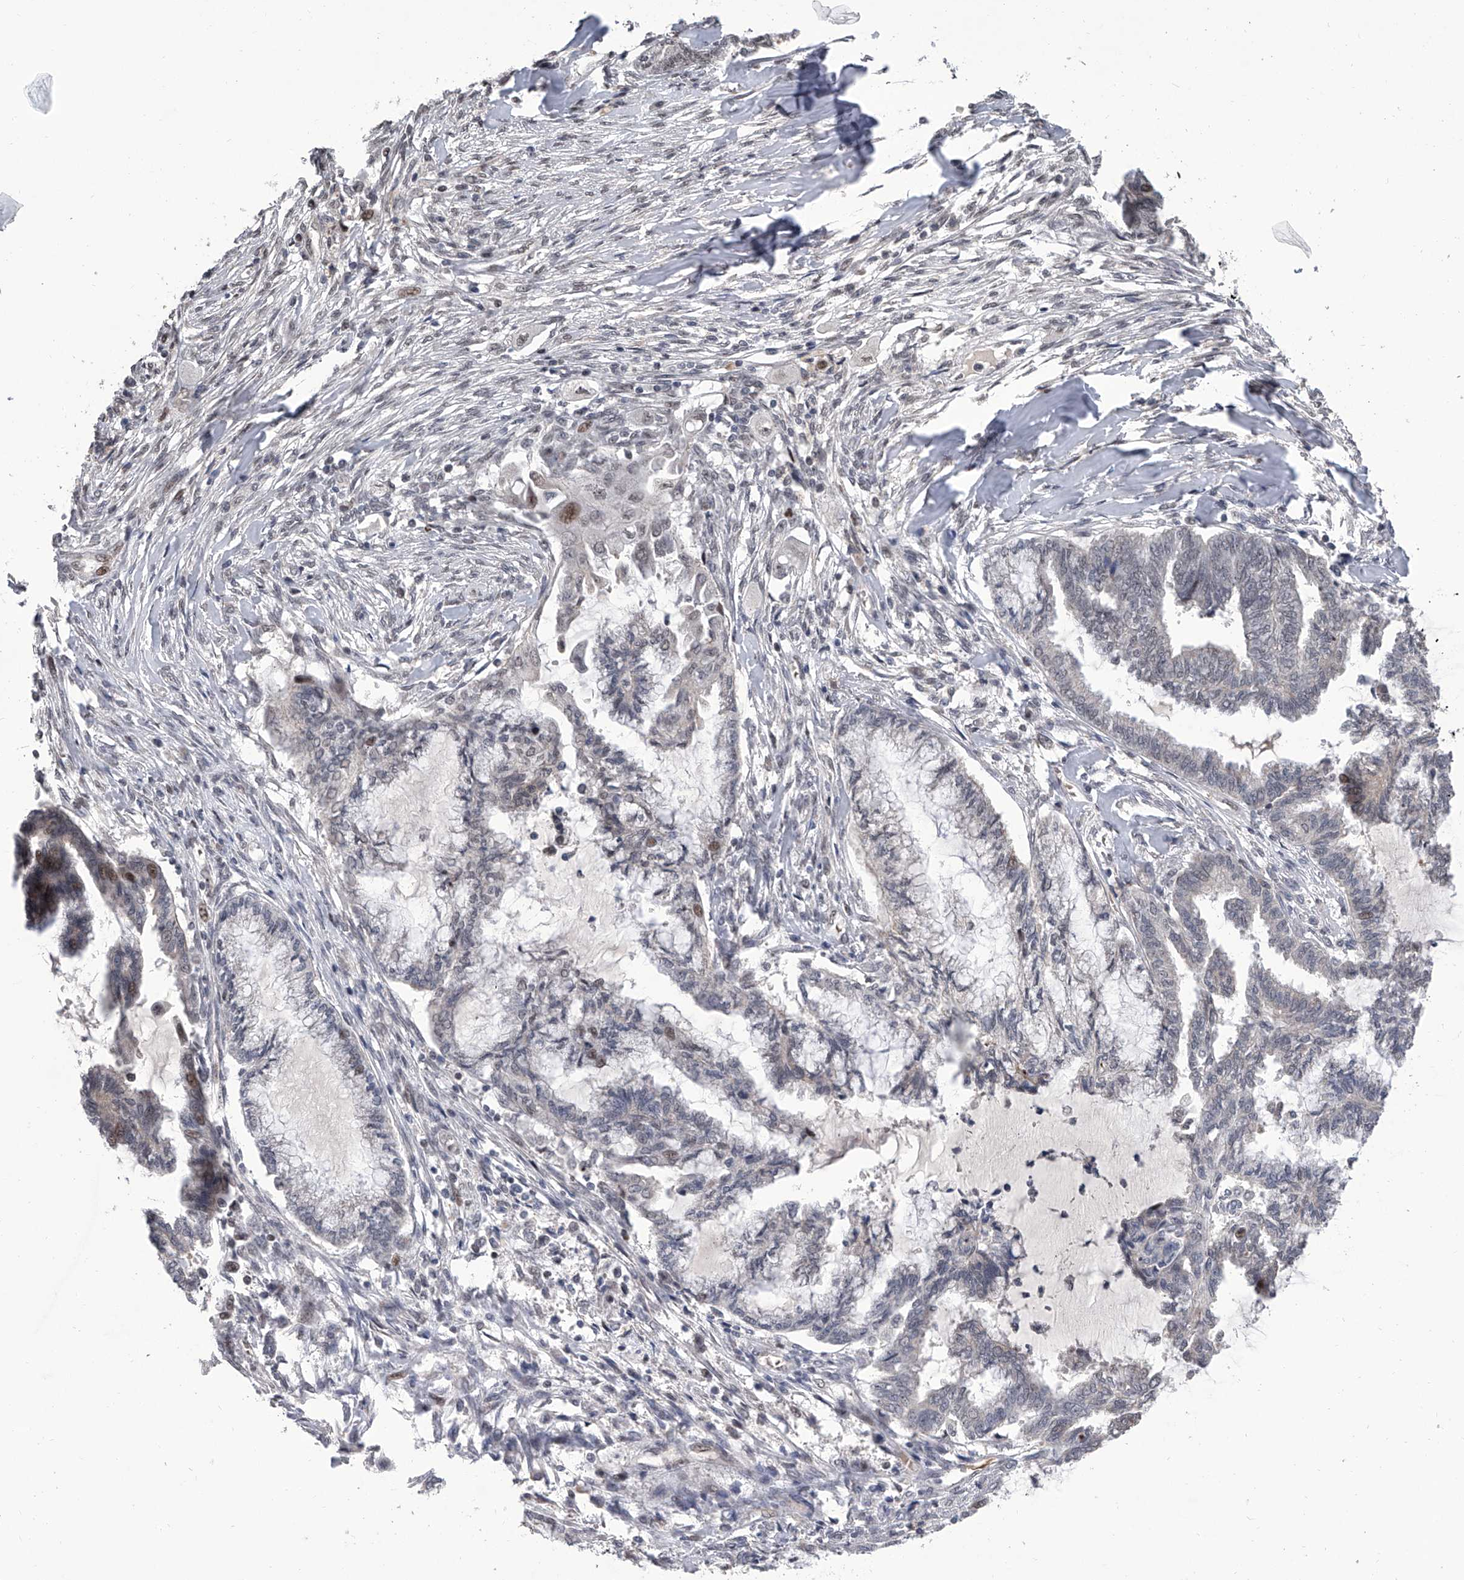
{"staining": {"intensity": "negative", "quantity": "none", "location": "none"}, "tissue": "endometrial cancer", "cell_type": "Tumor cells", "image_type": "cancer", "snomed": [{"axis": "morphology", "description": "Adenocarcinoma, NOS"}, {"axis": "topography", "description": "Endometrium"}], "caption": "Adenocarcinoma (endometrial) was stained to show a protein in brown. There is no significant expression in tumor cells. The staining is performed using DAB (3,3'-diaminobenzidine) brown chromogen with nuclei counter-stained in using hematoxylin.", "gene": "ZNF426", "patient": {"sex": "female", "age": 86}}